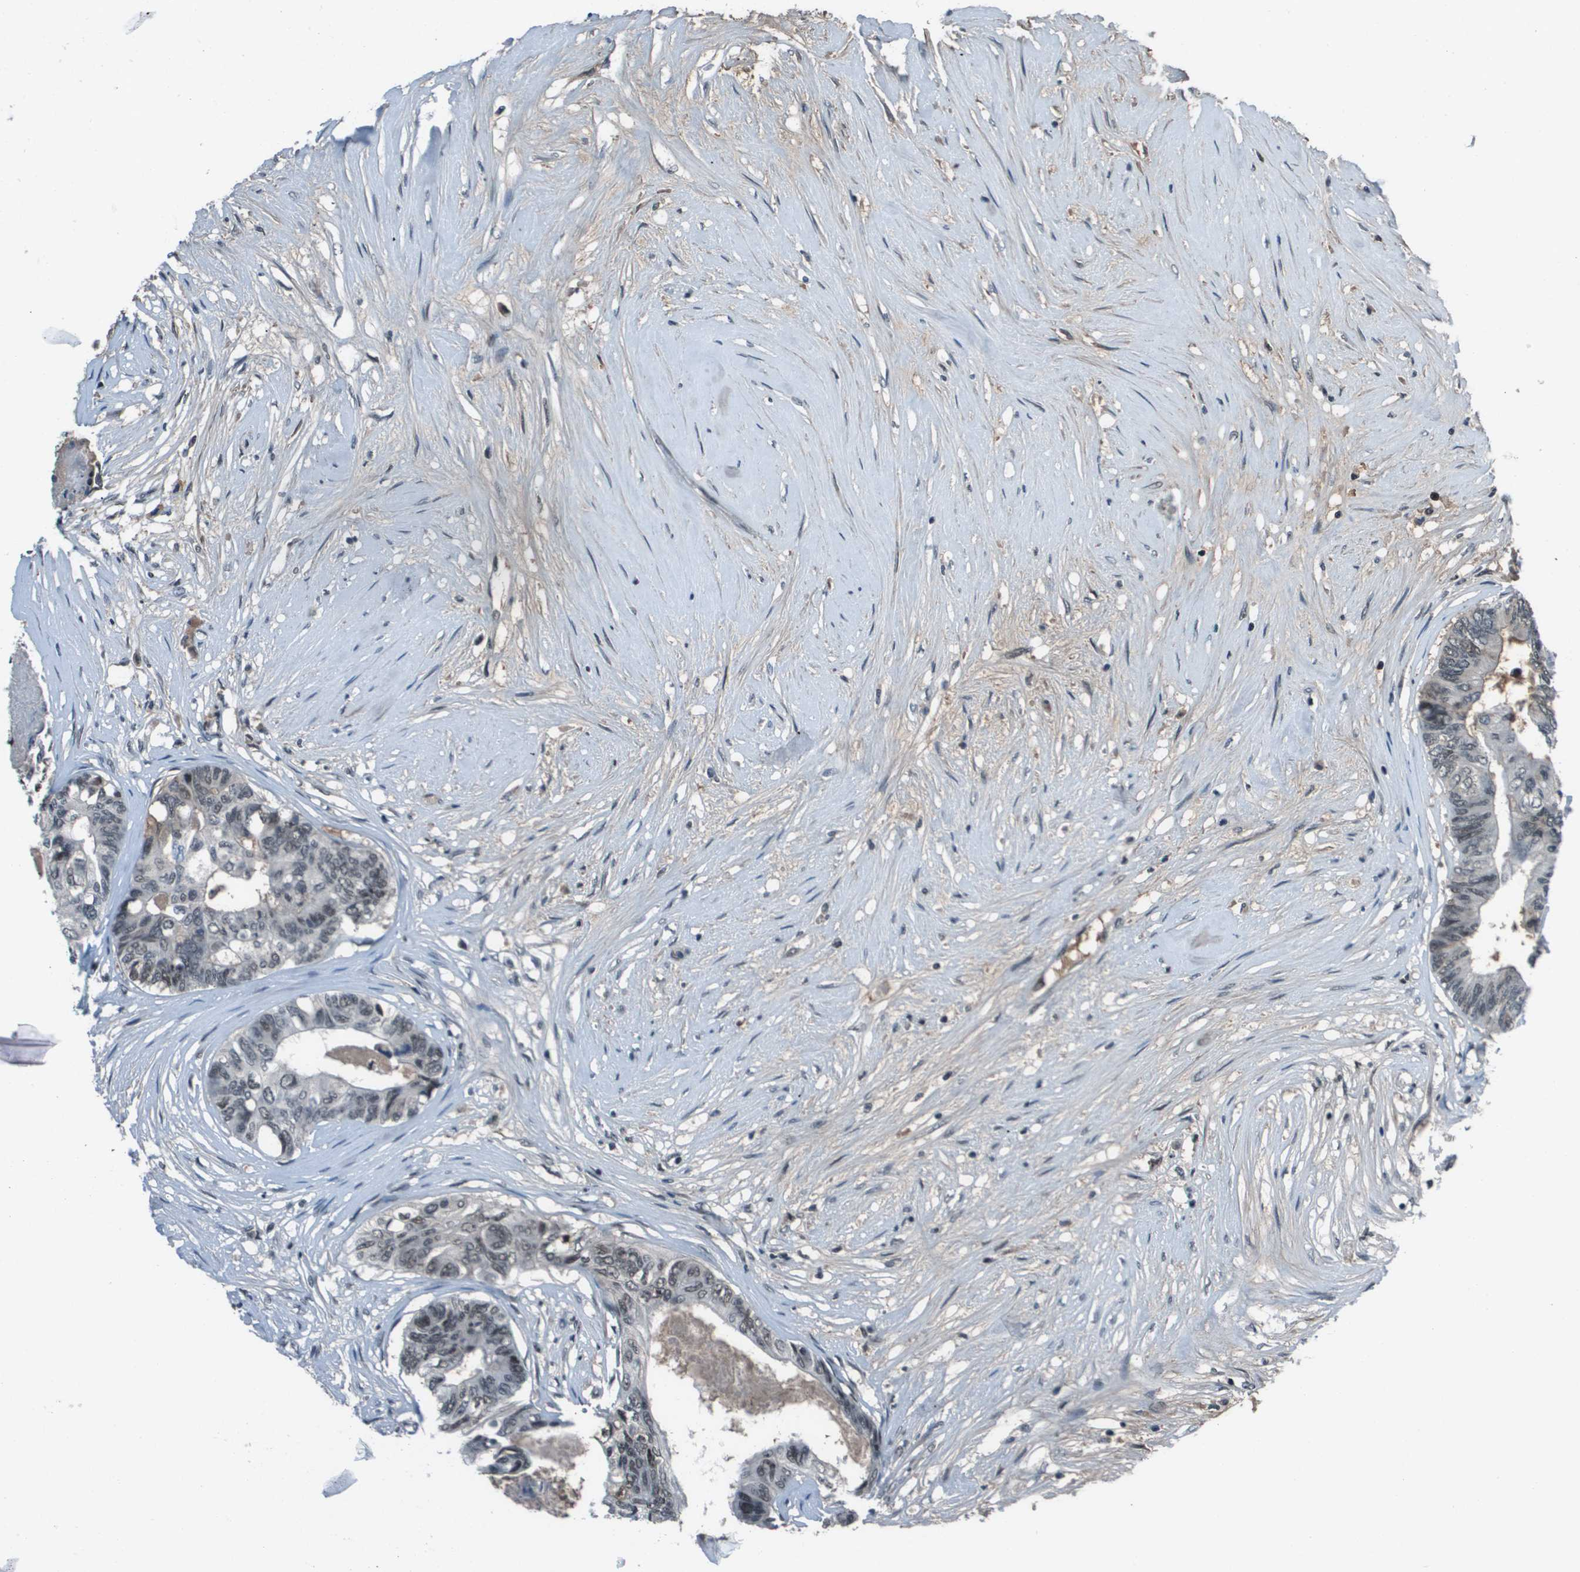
{"staining": {"intensity": "weak", "quantity": "25%-75%", "location": "nuclear"}, "tissue": "colorectal cancer", "cell_type": "Tumor cells", "image_type": "cancer", "snomed": [{"axis": "morphology", "description": "Adenocarcinoma, NOS"}, {"axis": "topography", "description": "Rectum"}], "caption": "A brown stain shows weak nuclear expression of a protein in colorectal cancer tumor cells. (IHC, brightfield microscopy, high magnification).", "gene": "THRAP3", "patient": {"sex": "male", "age": 63}}